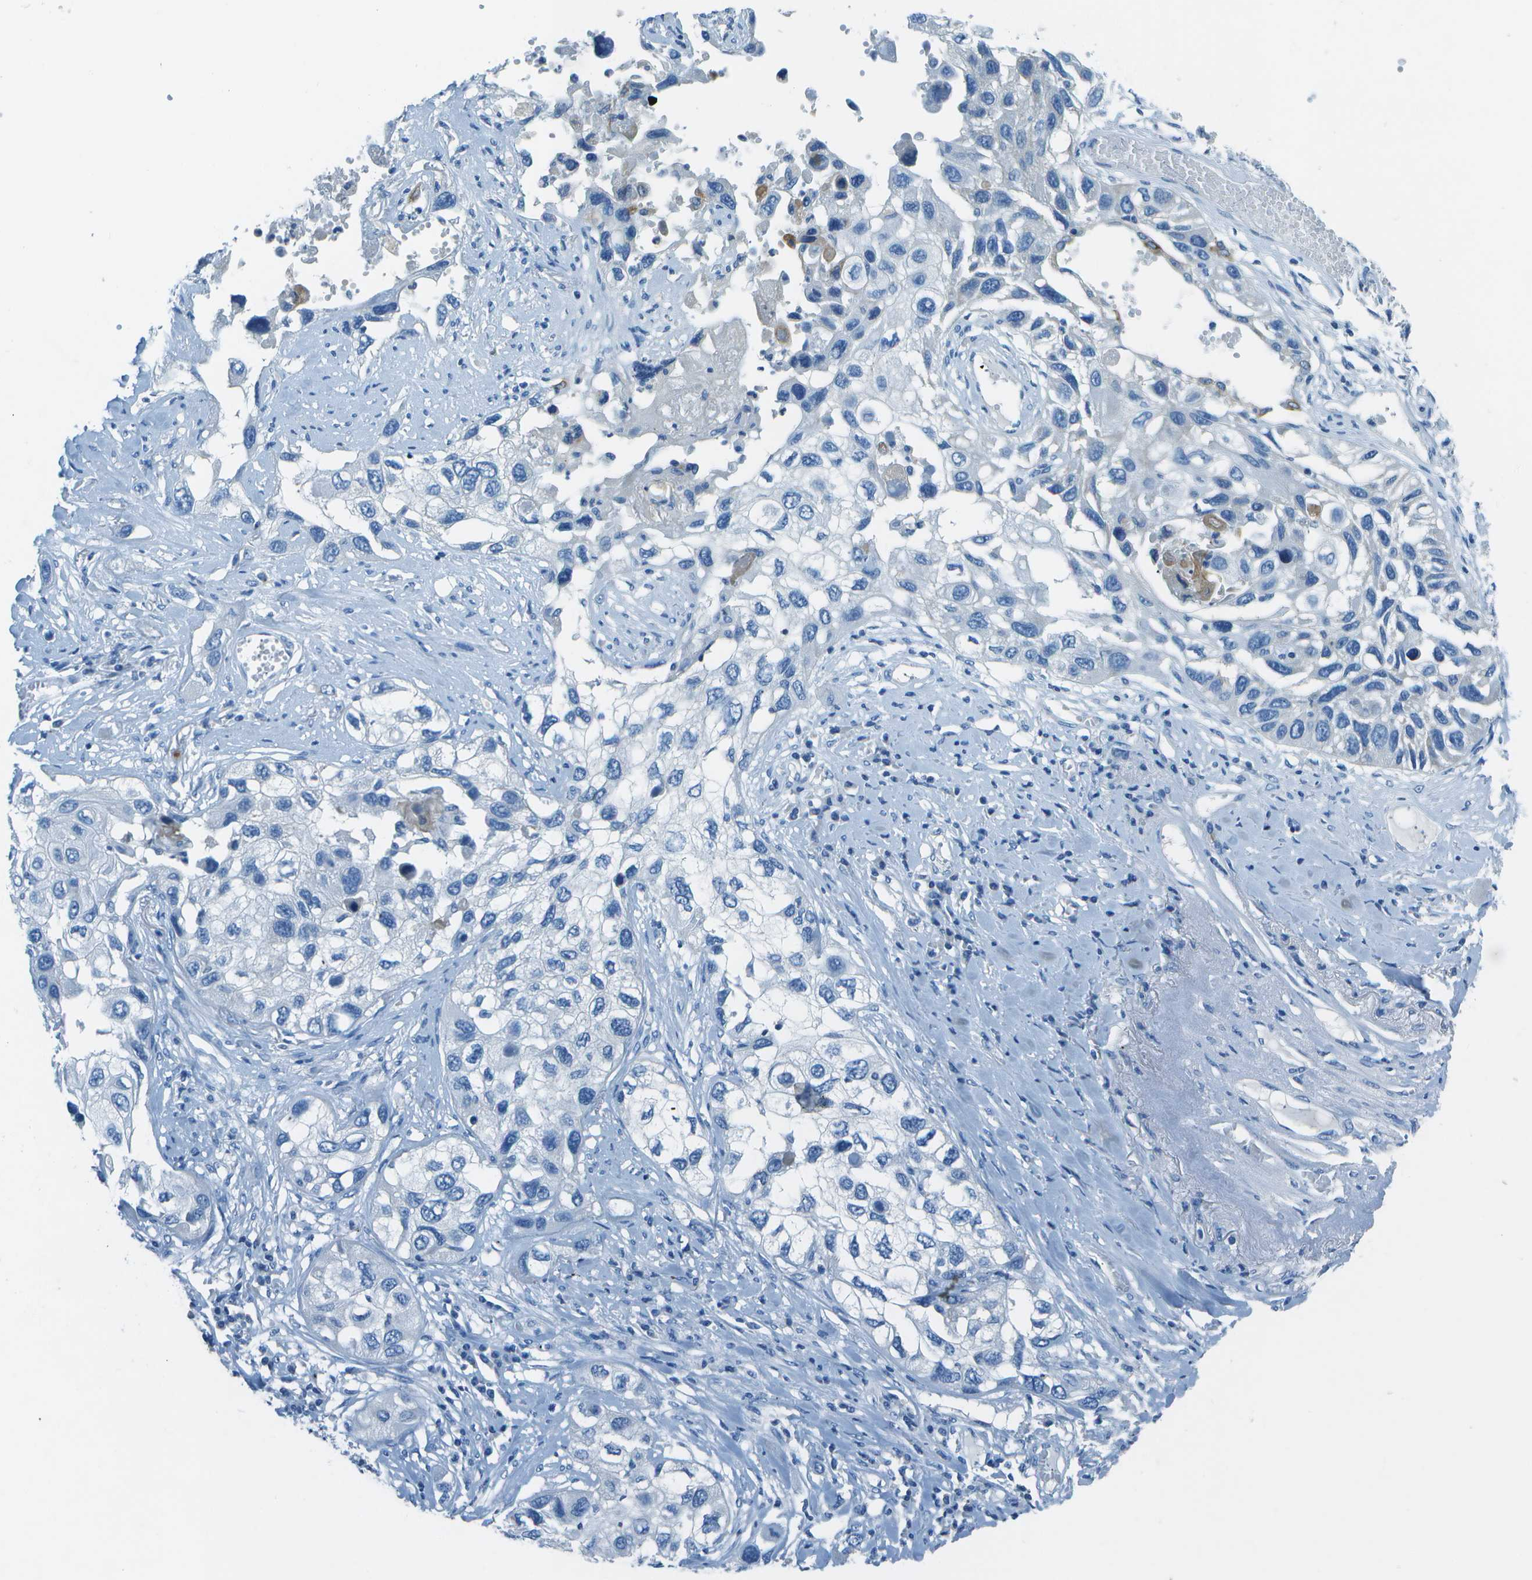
{"staining": {"intensity": "negative", "quantity": "none", "location": "none"}, "tissue": "lung cancer", "cell_type": "Tumor cells", "image_type": "cancer", "snomed": [{"axis": "morphology", "description": "Squamous cell carcinoma, NOS"}, {"axis": "topography", "description": "Lung"}], "caption": "This is an immunohistochemistry (IHC) micrograph of lung squamous cell carcinoma. There is no positivity in tumor cells.", "gene": "SLC16A10", "patient": {"sex": "male", "age": 71}}